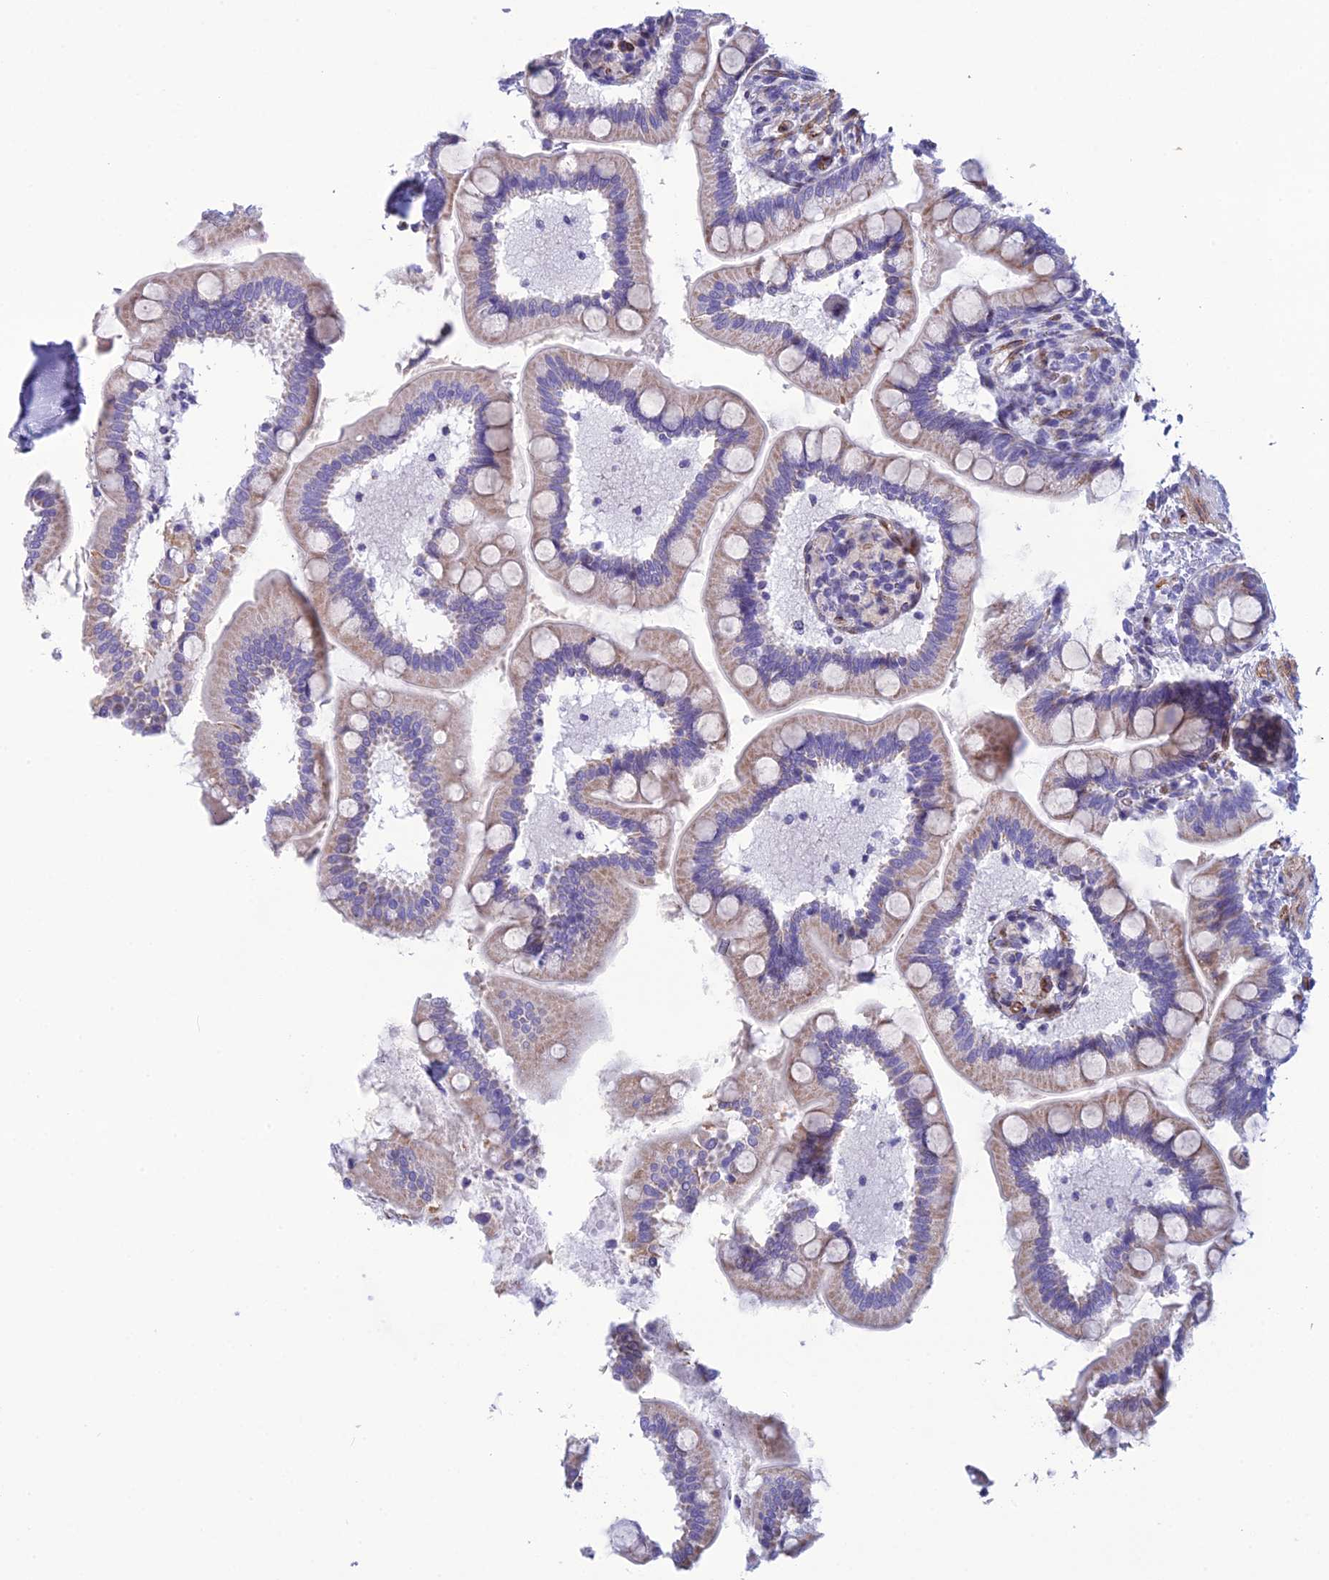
{"staining": {"intensity": "moderate", "quantity": "25%-75%", "location": "cytoplasmic/membranous"}, "tissue": "small intestine", "cell_type": "Glandular cells", "image_type": "normal", "snomed": [{"axis": "morphology", "description": "Normal tissue, NOS"}, {"axis": "topography", "description": "Small intestine"}], "caption": "Glandular cells exhibit medium levels of moderate cytoplasmic/membranous positivity in approximately 25%-75% of cells in unremarkable human small intestine.", "gene": "POMGNT1", "patient": {"sex": "female", "age": 64}}